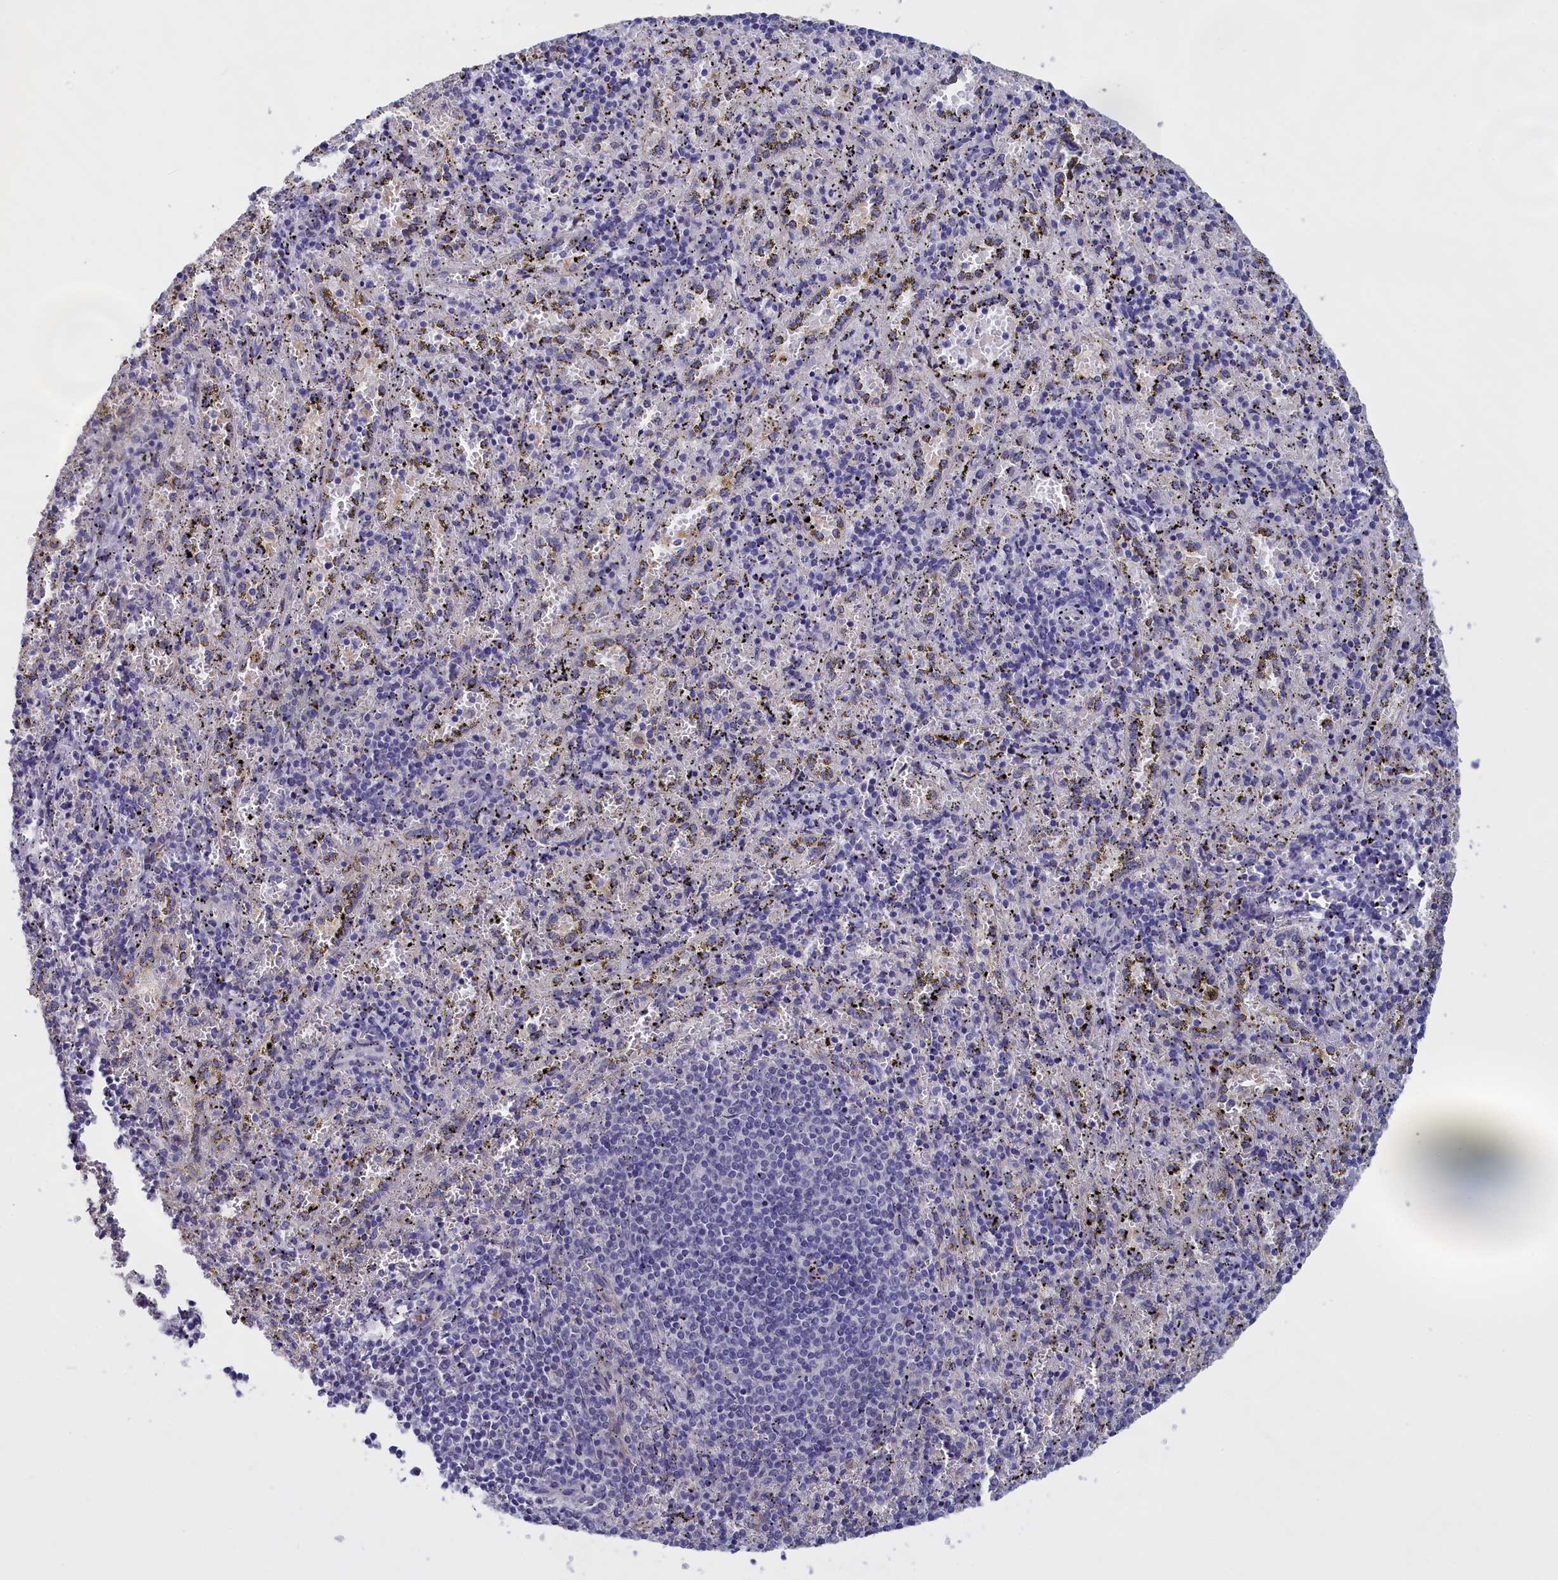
{"staining": {"intensity": "negative", "quantity": "none", "location": "none"}, "tissue": "spleen", "cell_type": "Cells in red pulp", "image_type": "normal", "snomed": [{"axis": "morphology", "description": "Normal tissue, NOS"}, {"axis": "topography", "description": "Spleen"}], "caption": "This is an IHC photomicrograph of normal spleen. There is no positivity in cells in red pulp.", "gene": "COL19A1", "patient": {"sex": "male", "age": 11}}